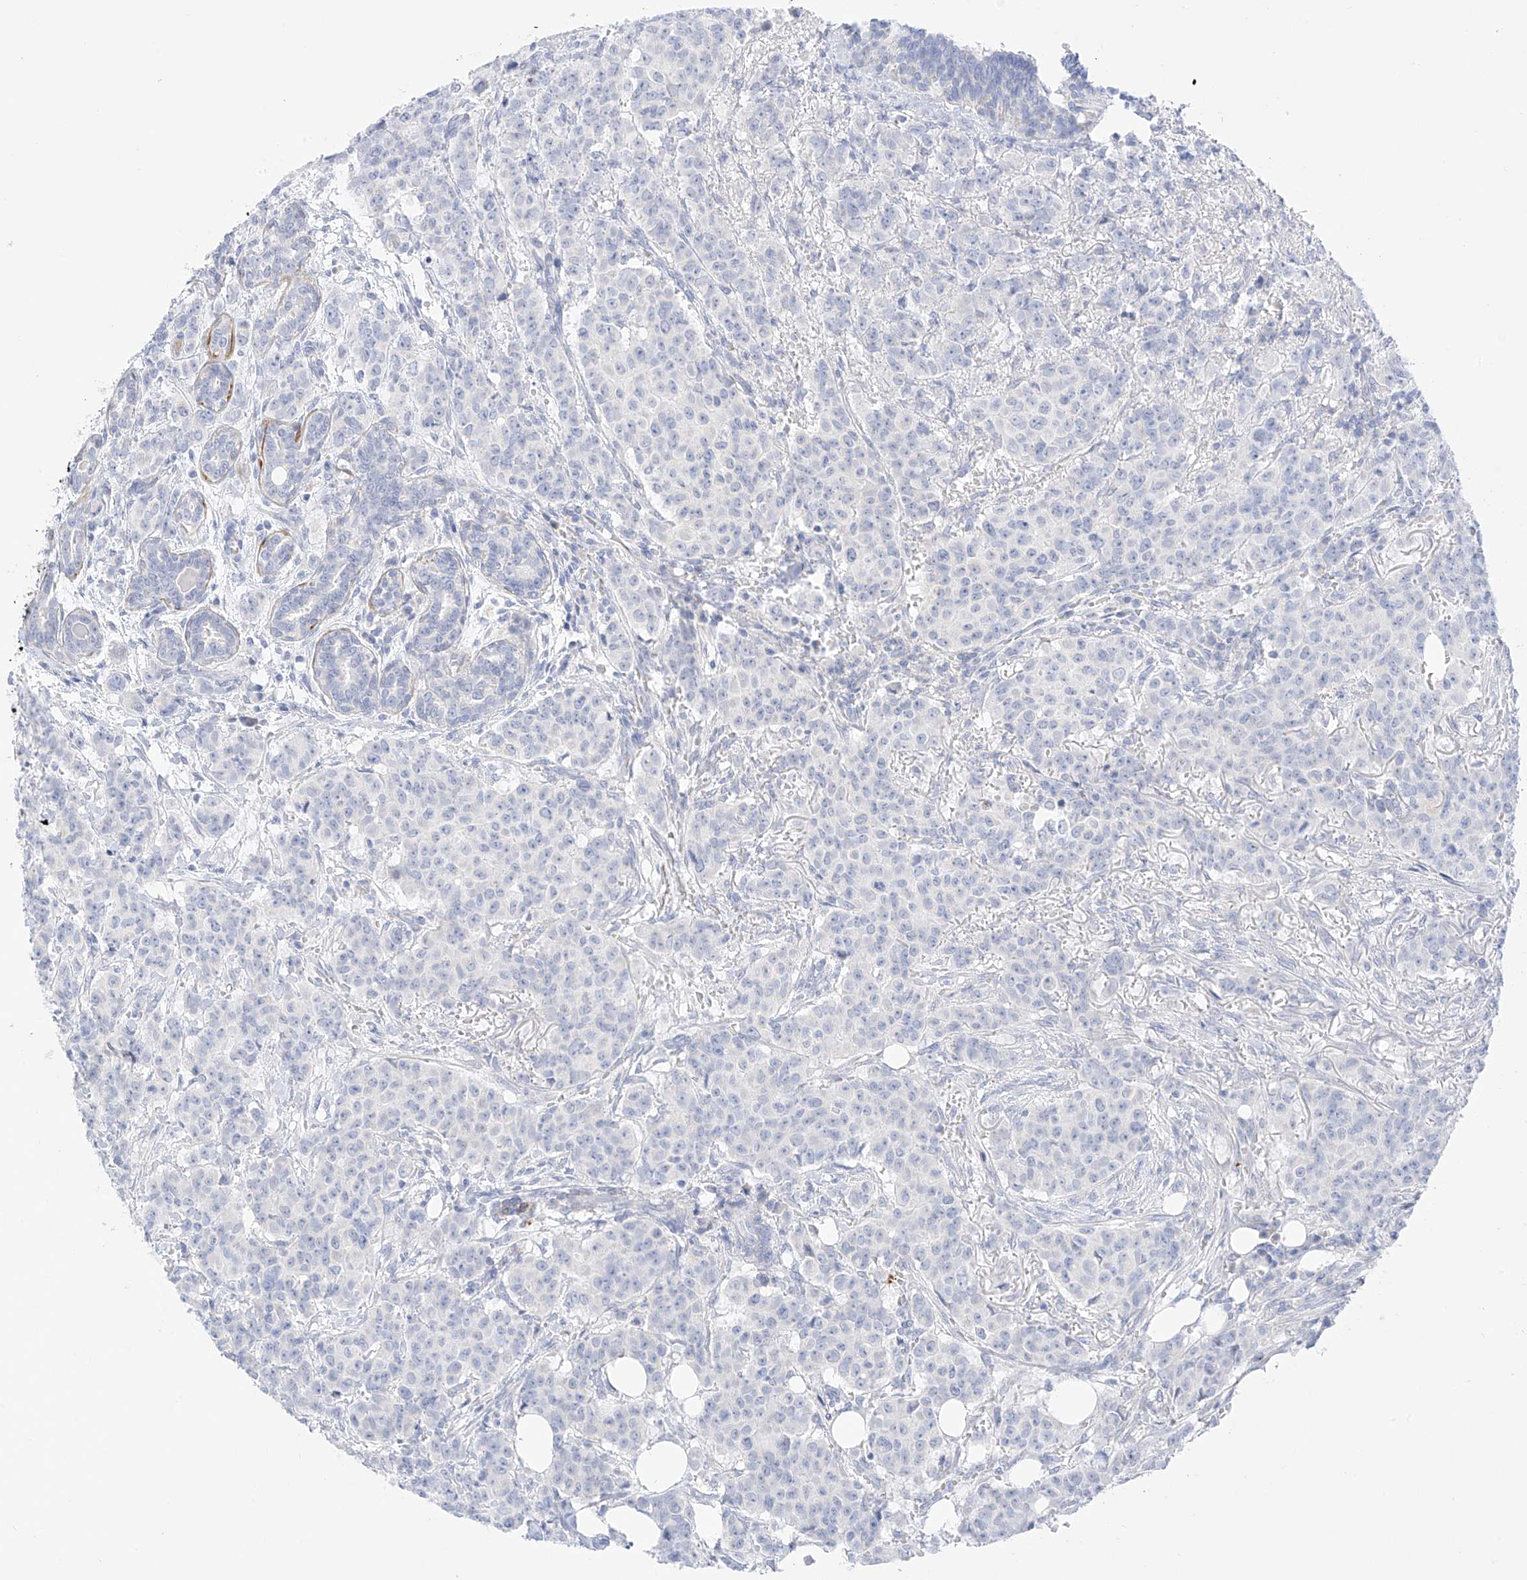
{"staining": {"intensity": "negative", "quantity": "none", "location": "none"}, "tissue": "breast cancer", "cell_type": "Tumor cells", "image_type": "cancer", "snomed": [{"axis": "morphology", "description": "Duct carcinoma"}, {"axis": "topography", "description": "Breast"}], "caption": "The histopathology image reveals no significant expression in tumor cells of breast cancer (invasive ductal carcinoma).", "gene": "ST3GAL5", "patient": {"sex": "female", "age": 40}}